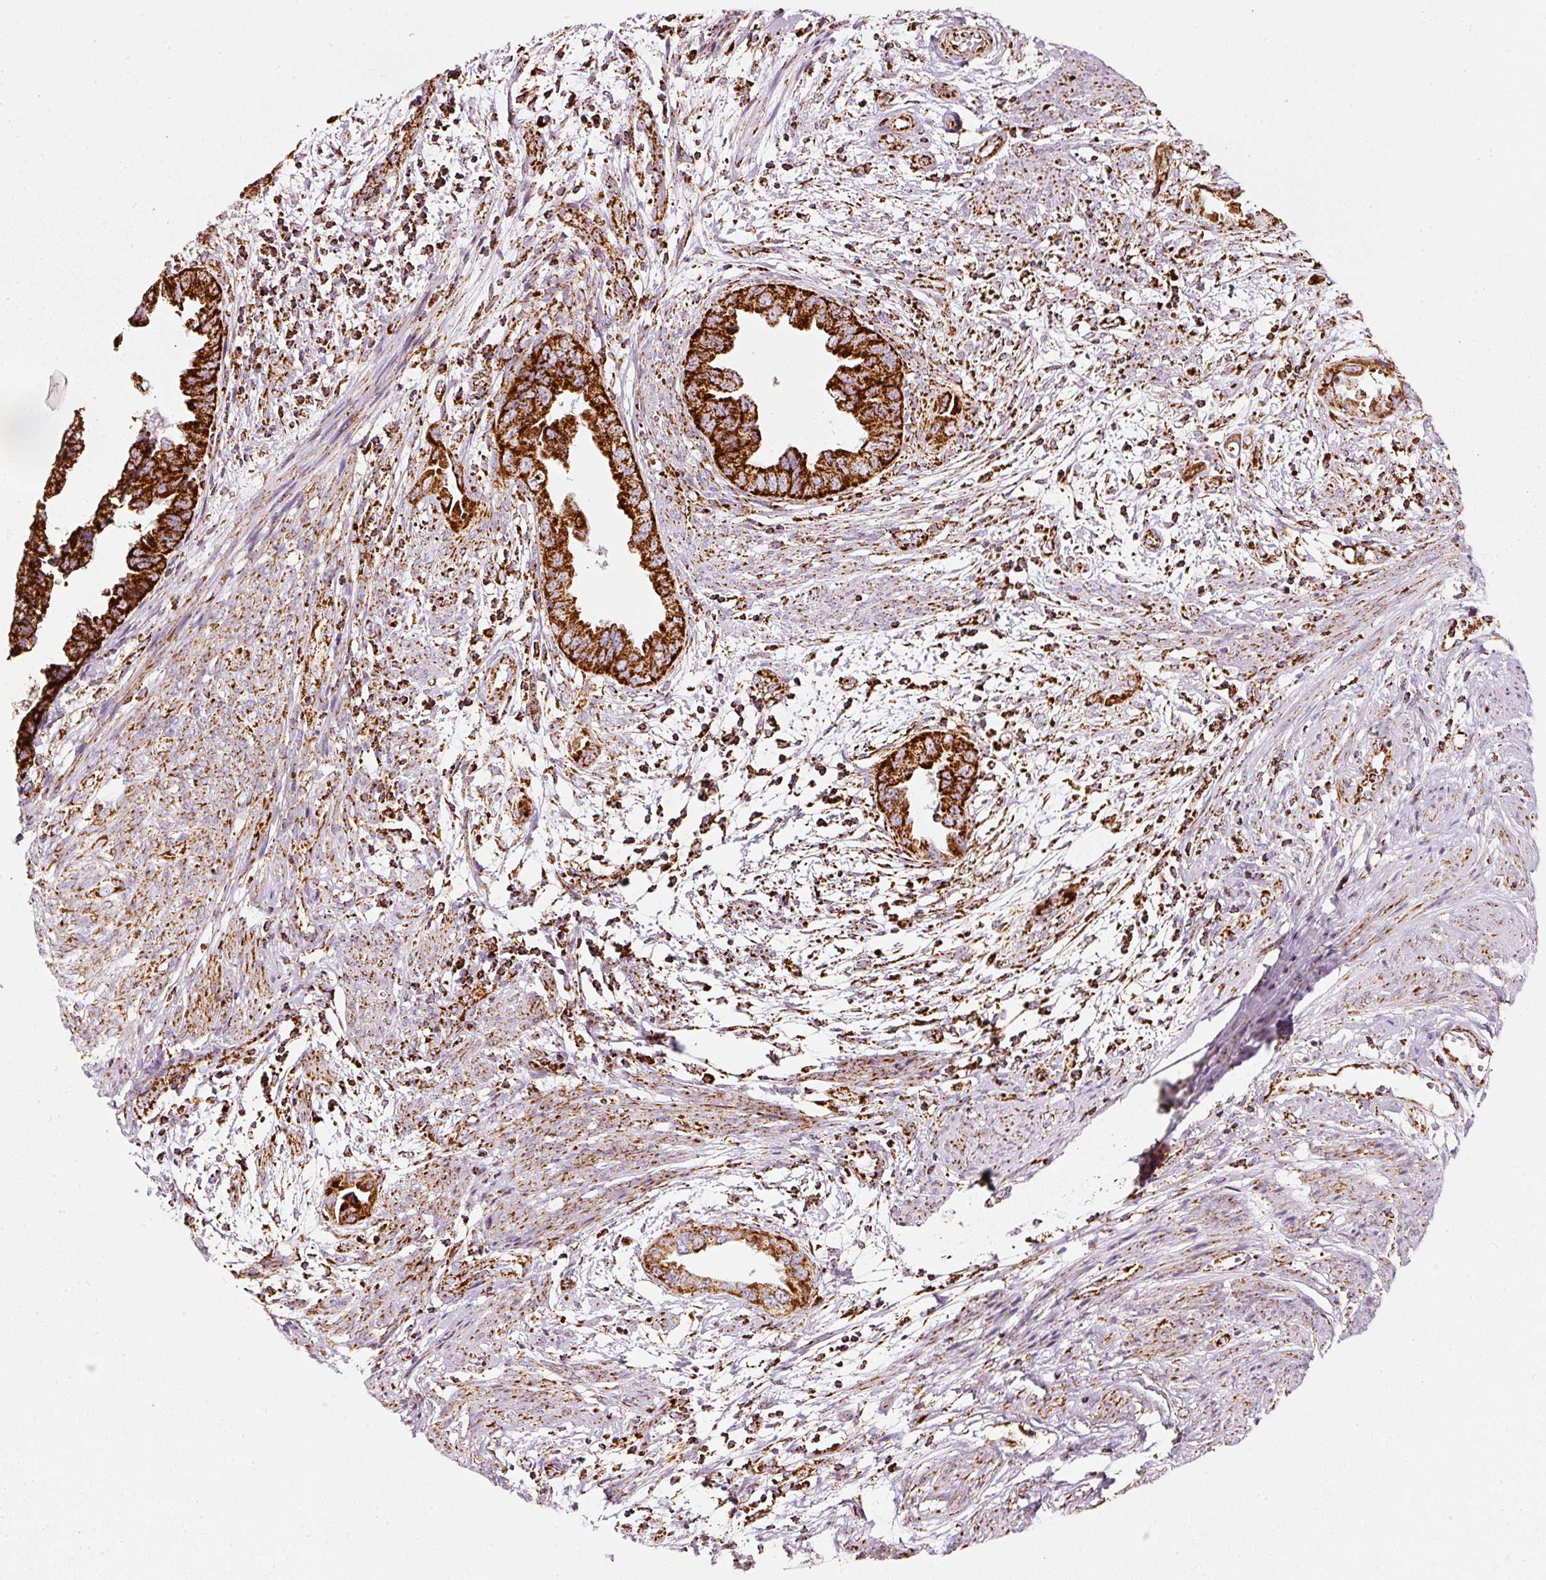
{"staining": {"intensity": "strong", "quantity": ">75%", "location": "cytoplasmic/membranous"}, "tissue": "endometrial cancer", "cell_type": "Tumor cells", "image_type": "cancer", "snomed": [{"axis": "morphology", "description": "Adenocarcinoma, NOS"}, {"axis": "topography", "description": "Endometrium"}], "caption": "Brown immunohistochemical staining in human endometrial adenocarcinoma displays strong cytoplasmic/membranous positivity in about >75% of tumor cells.", "gene": "MT-CO2", "patient": {"sex": "female", "age": 57}}